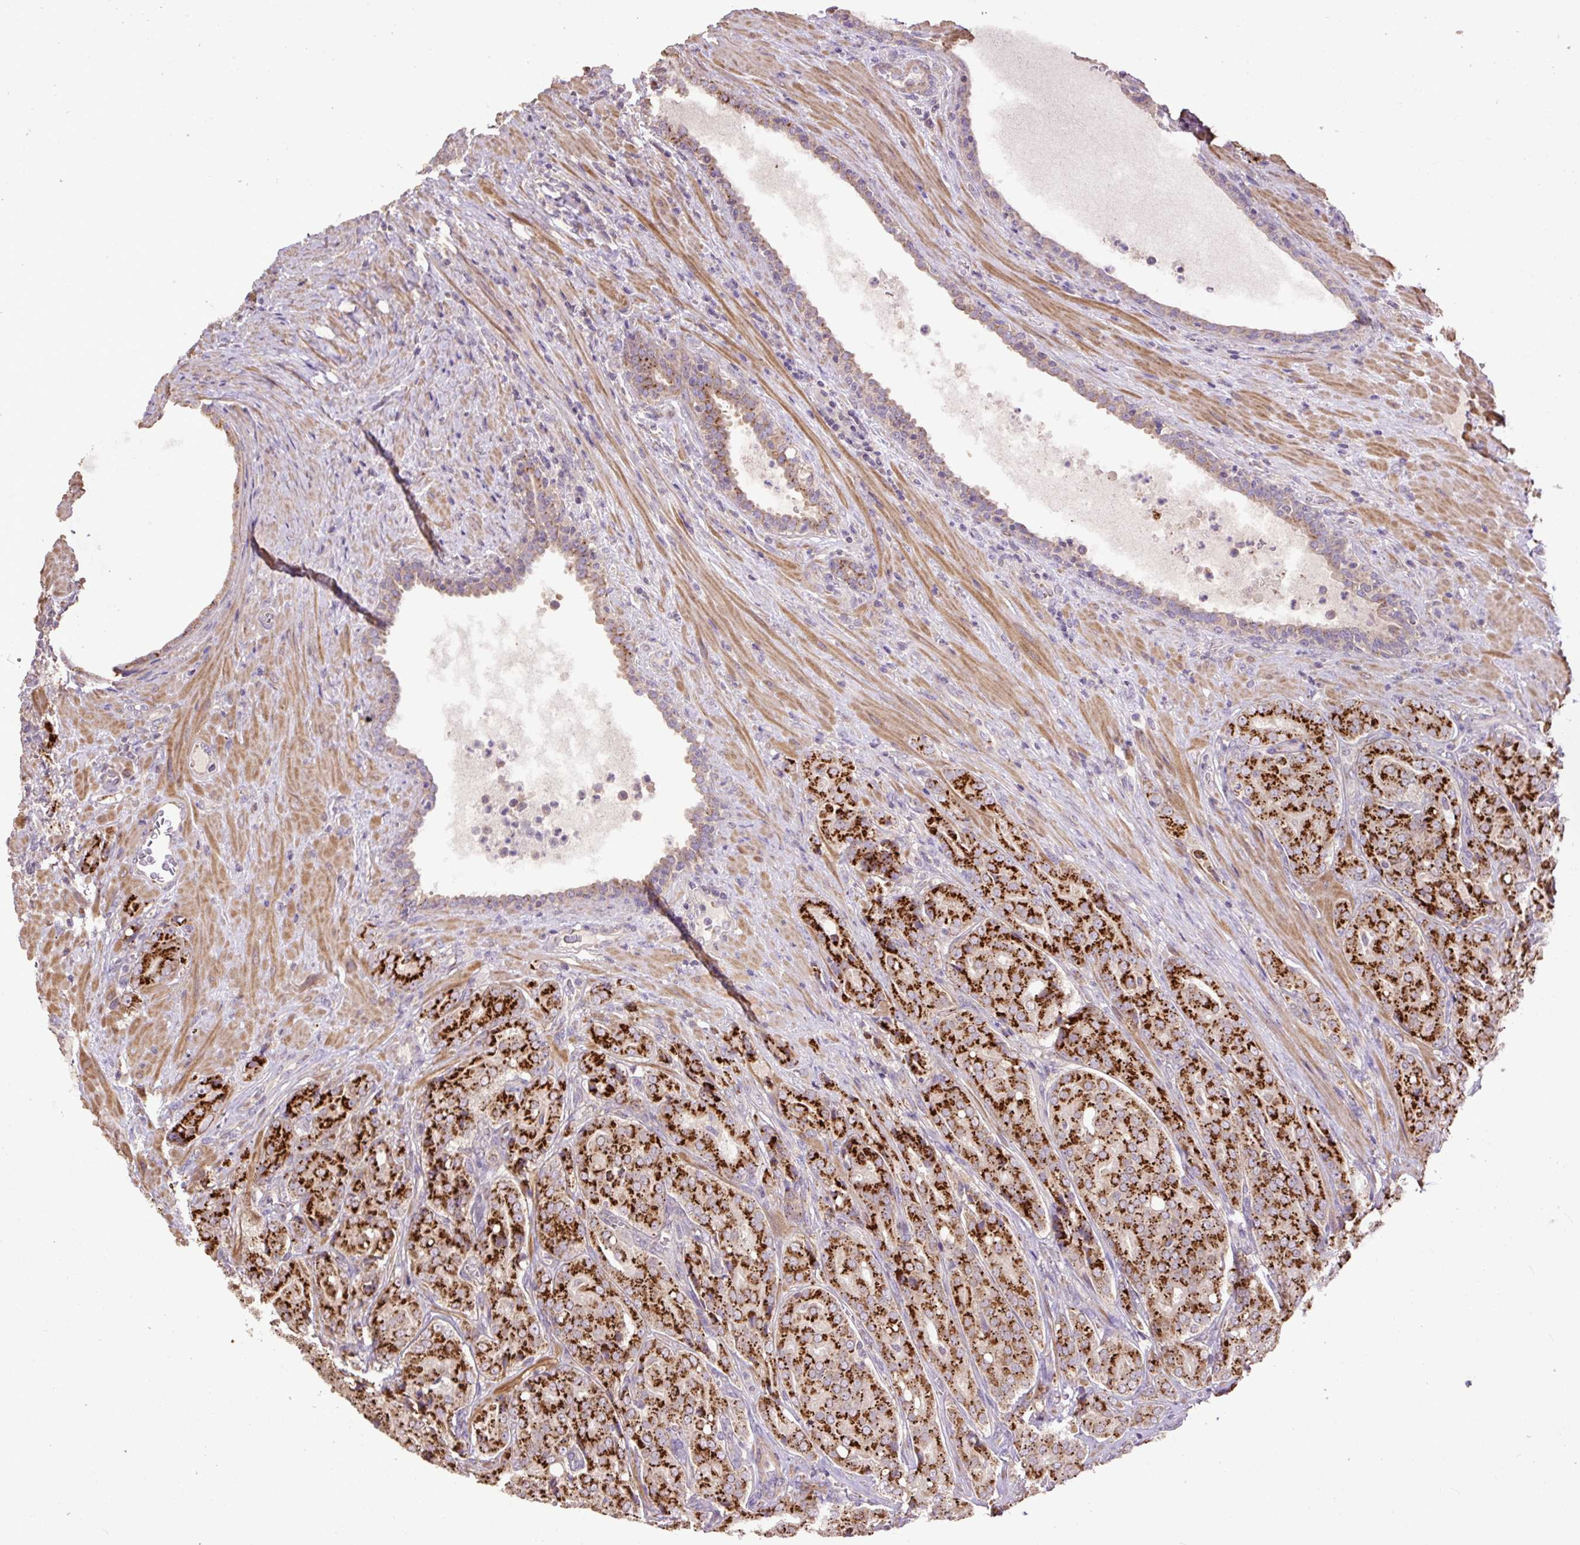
{"staining": {"intensity": "strong", "quantity": ">75%", "location": "cytoplasmic/membranous"}, "tissue": "prostate cancer", "cell_type": "Tumor cells", "image_type": "cancer", "snomed": [{"axis": "morphology", "description": "Adenocarcinoma, High grade"}, {"axis": "topography", "description": "Prostate"}], "caption": "Immunohistochemistry (IHC) (DAB (3,3'-diaminobenzidine)) staining of prostate cancer (high-grade adenocarcinoma) exhibits strong cytoplasmic/membranous protein expression in approximately >75% of tumor cells.", "gene": "ABR", "patient": {"sex": "male", "age": 68}}